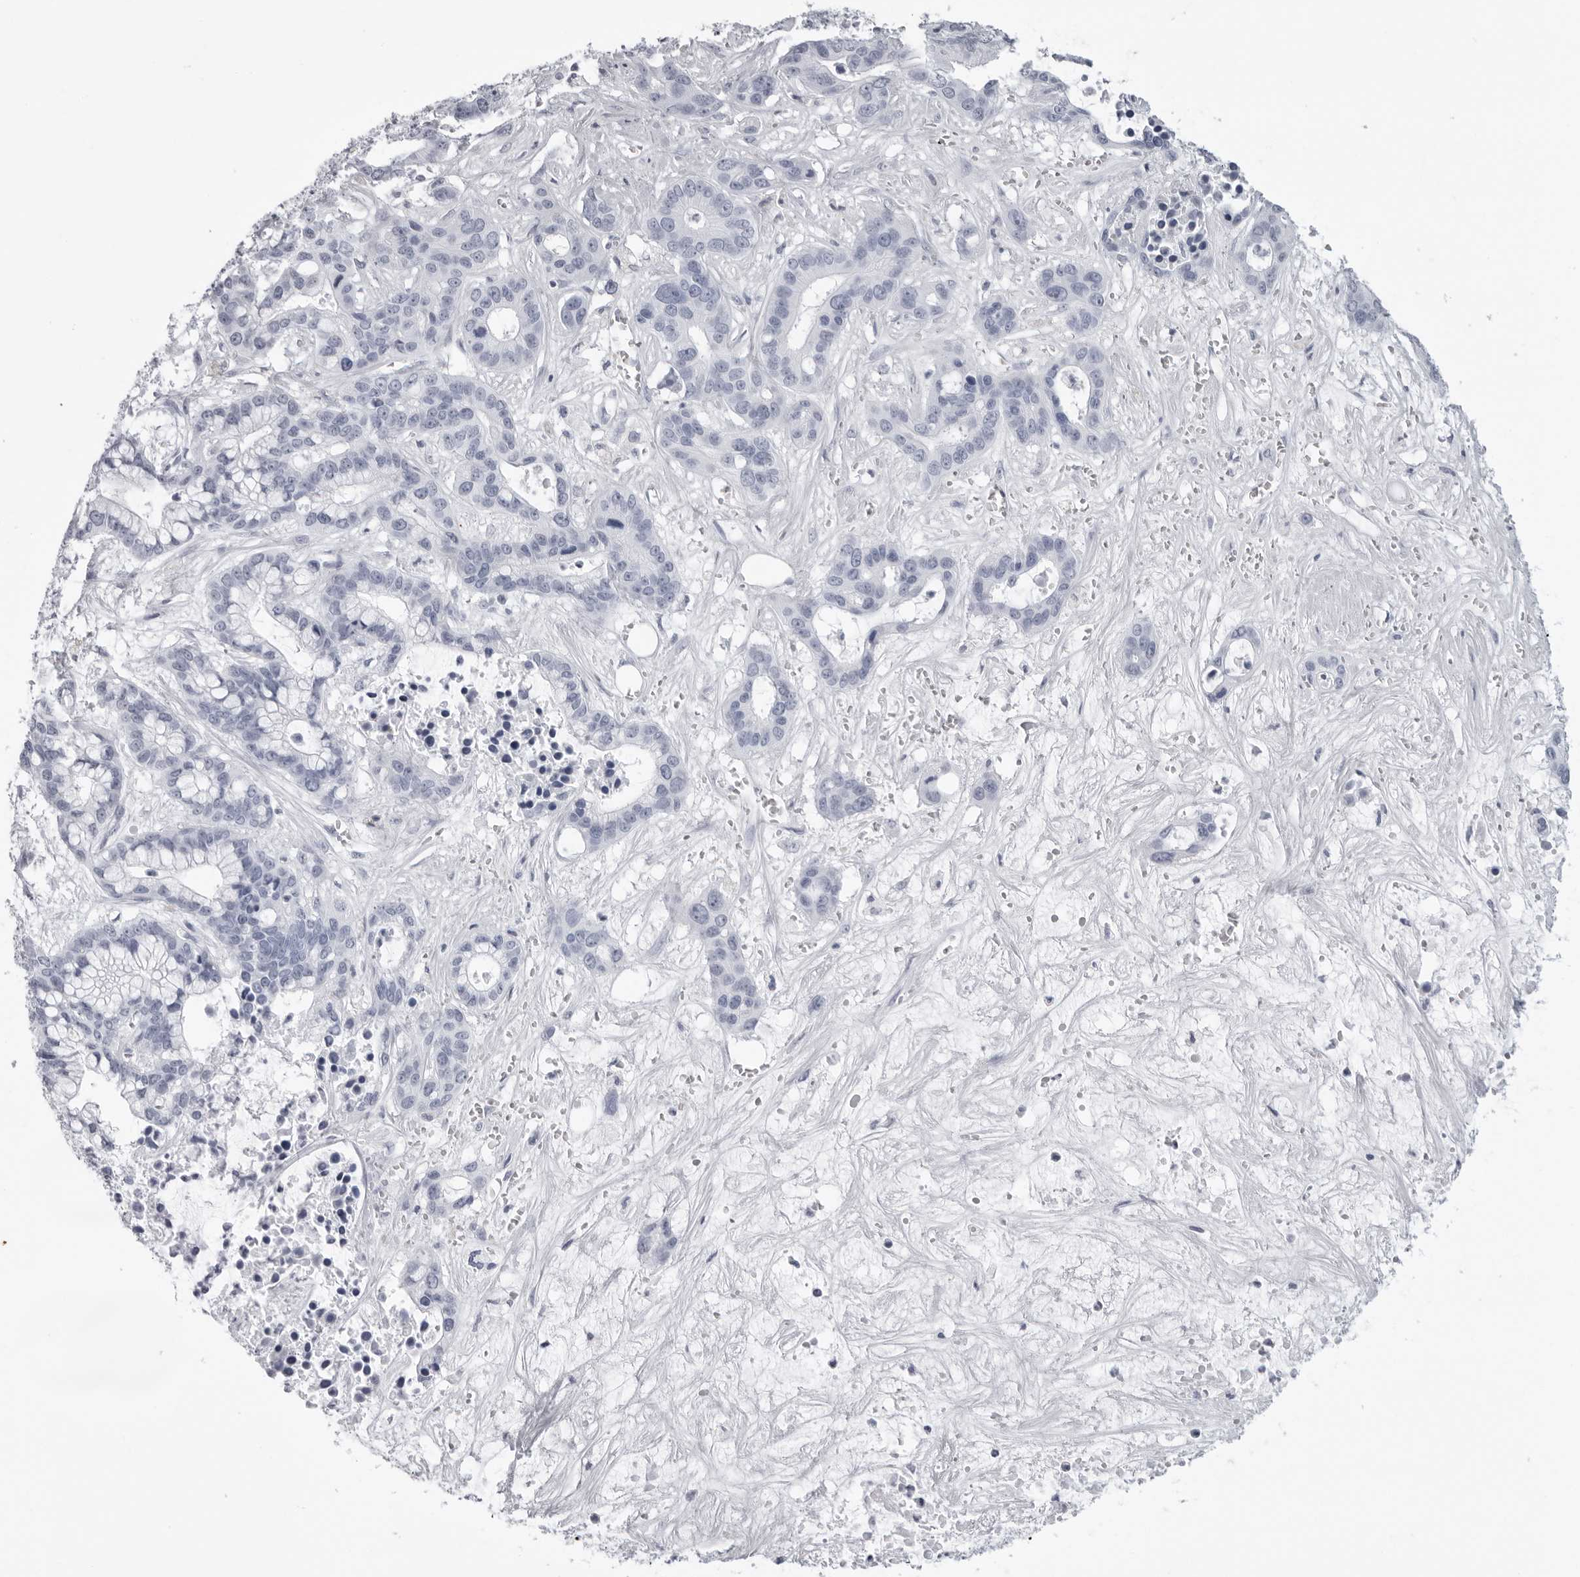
{"staining": {"intensity": "negative", "quantity": "none", "location": "none"}, "tissue": "liver cancer", "cell_type": "Tumor cells", "image_type": "cancer", "snomed": [{"axis": "morphology", "description": "Cholangiocarcinoma"}, {"axis": "topography", "description": "Liver"}], "caption": "Immunohistochemistry (IHC) histopathology image of liver cancer stained for a protein (brown), which displays no staining in tumor cells. (DAB (3,3'-diaminobenzidine) IHC with hematoxylin counter stain).", "gene": "KLK9", "patient": {"sex": "female", "age": 65}}